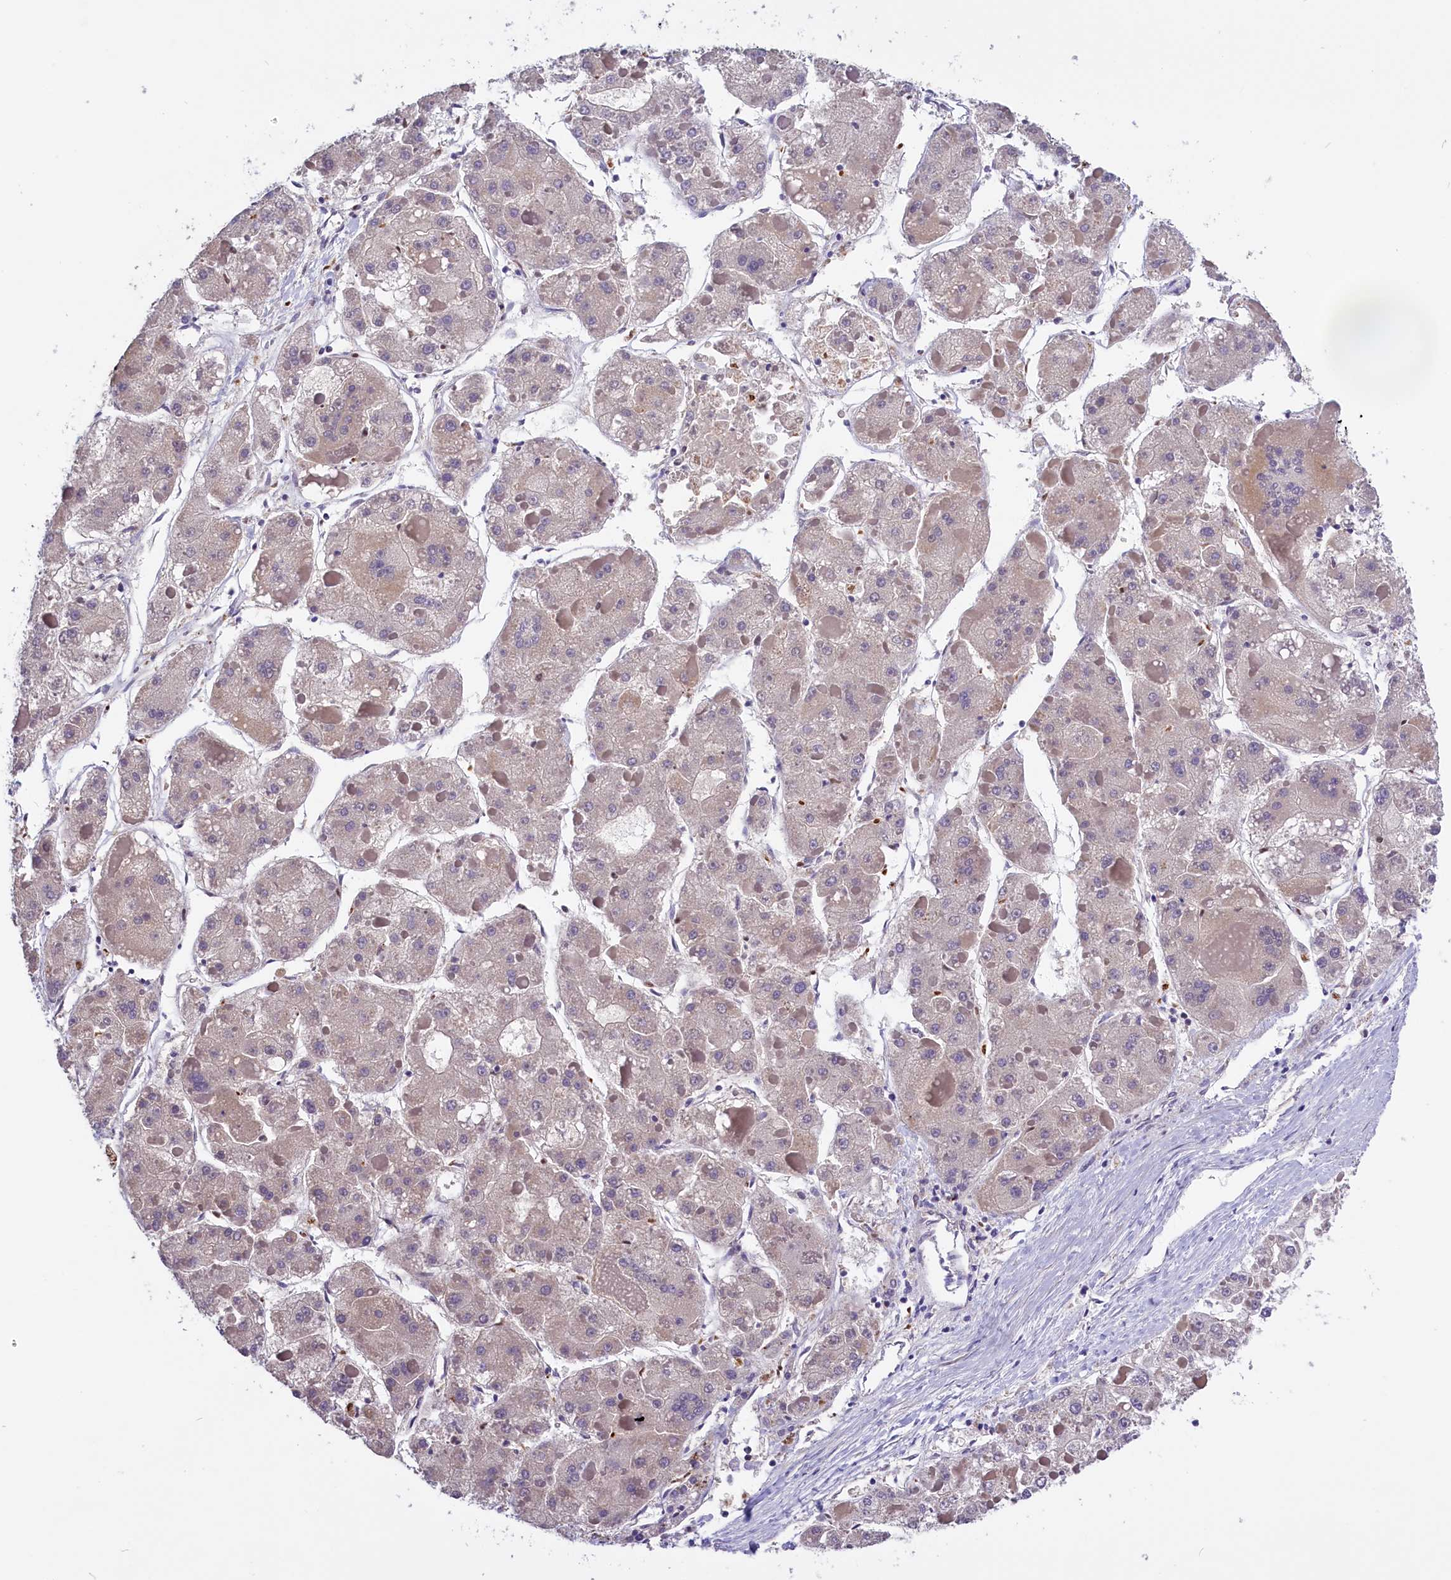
{"staining": {"intensity": "negative", "quantity": "none", "location": "none"}, "tissue": "liver cancer", "cell_type": "Tumor cells", "image_type": "cancer", "snomed": [{"axis": "morphology", "description": "Carcinoma, Hepatocellular, NOS"}, {"axis": "topography", "description": "Liver"}], "caption": "Immunohistochemistry (IHC) photomicrograph of human hepatocellular carcinoma (liver) stained for a protein (brown), which exhibits no staining in tumor cells.", "gene": "BTBD9", "patient": {"sex": "female", "age": 73}}